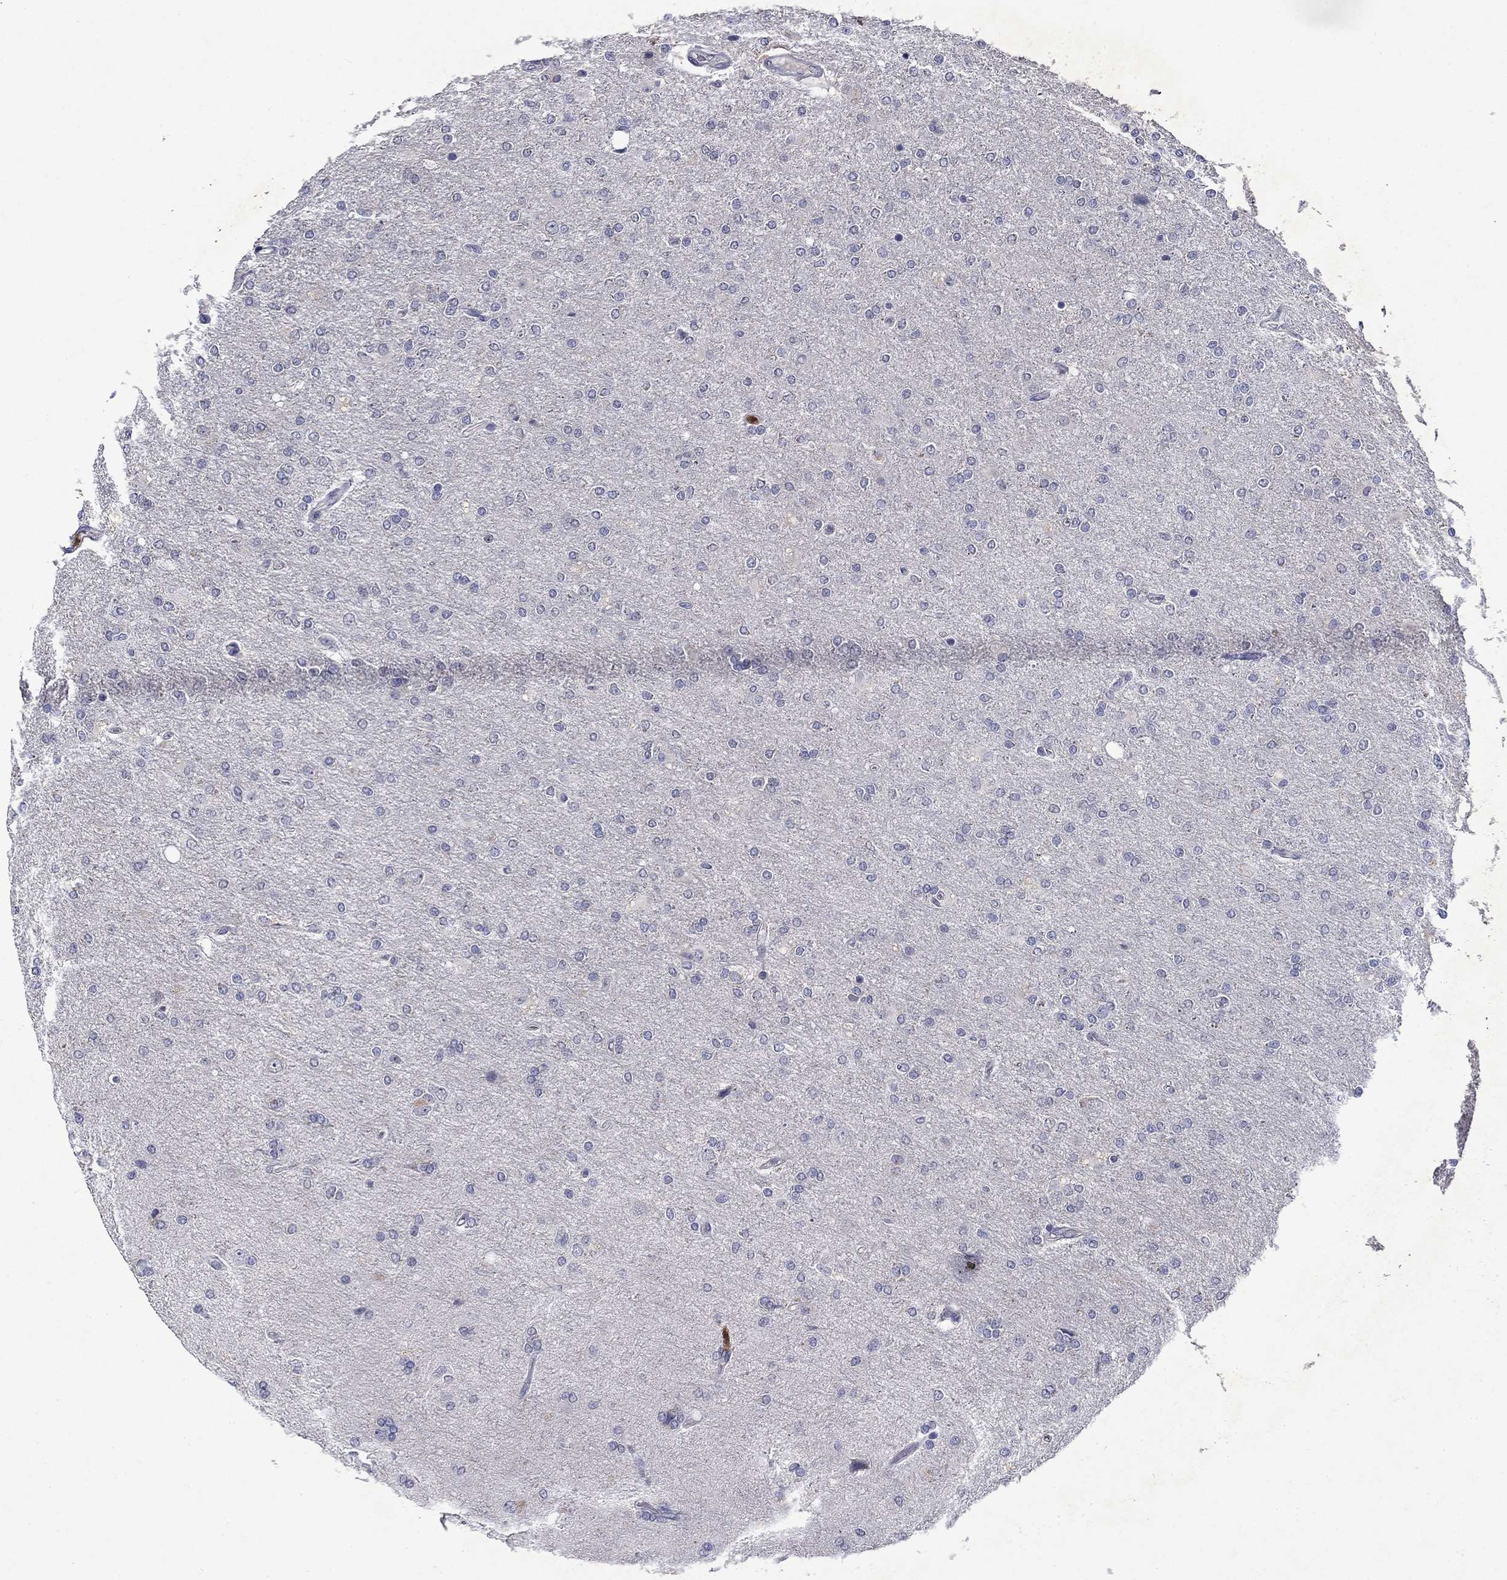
{"staining": {"intensity": "negative", "quantity": "none", "location": "none"}, "tissue": "glioma", "cell_type": "Tumor cells", "image_type": "cancer", "snomed": [{"axis": "morphology", "description": "Glioma, malignant, High grade"}, {"axis": "topography", "description": "Cerebral cortex"}], "caption": "This is a image of immunohistochemistry staining of malignant high-grade glioma, which shows no expression in tumor cells.", "gene": "IRF5", "patient": {"sex": "male", "age": 70}}